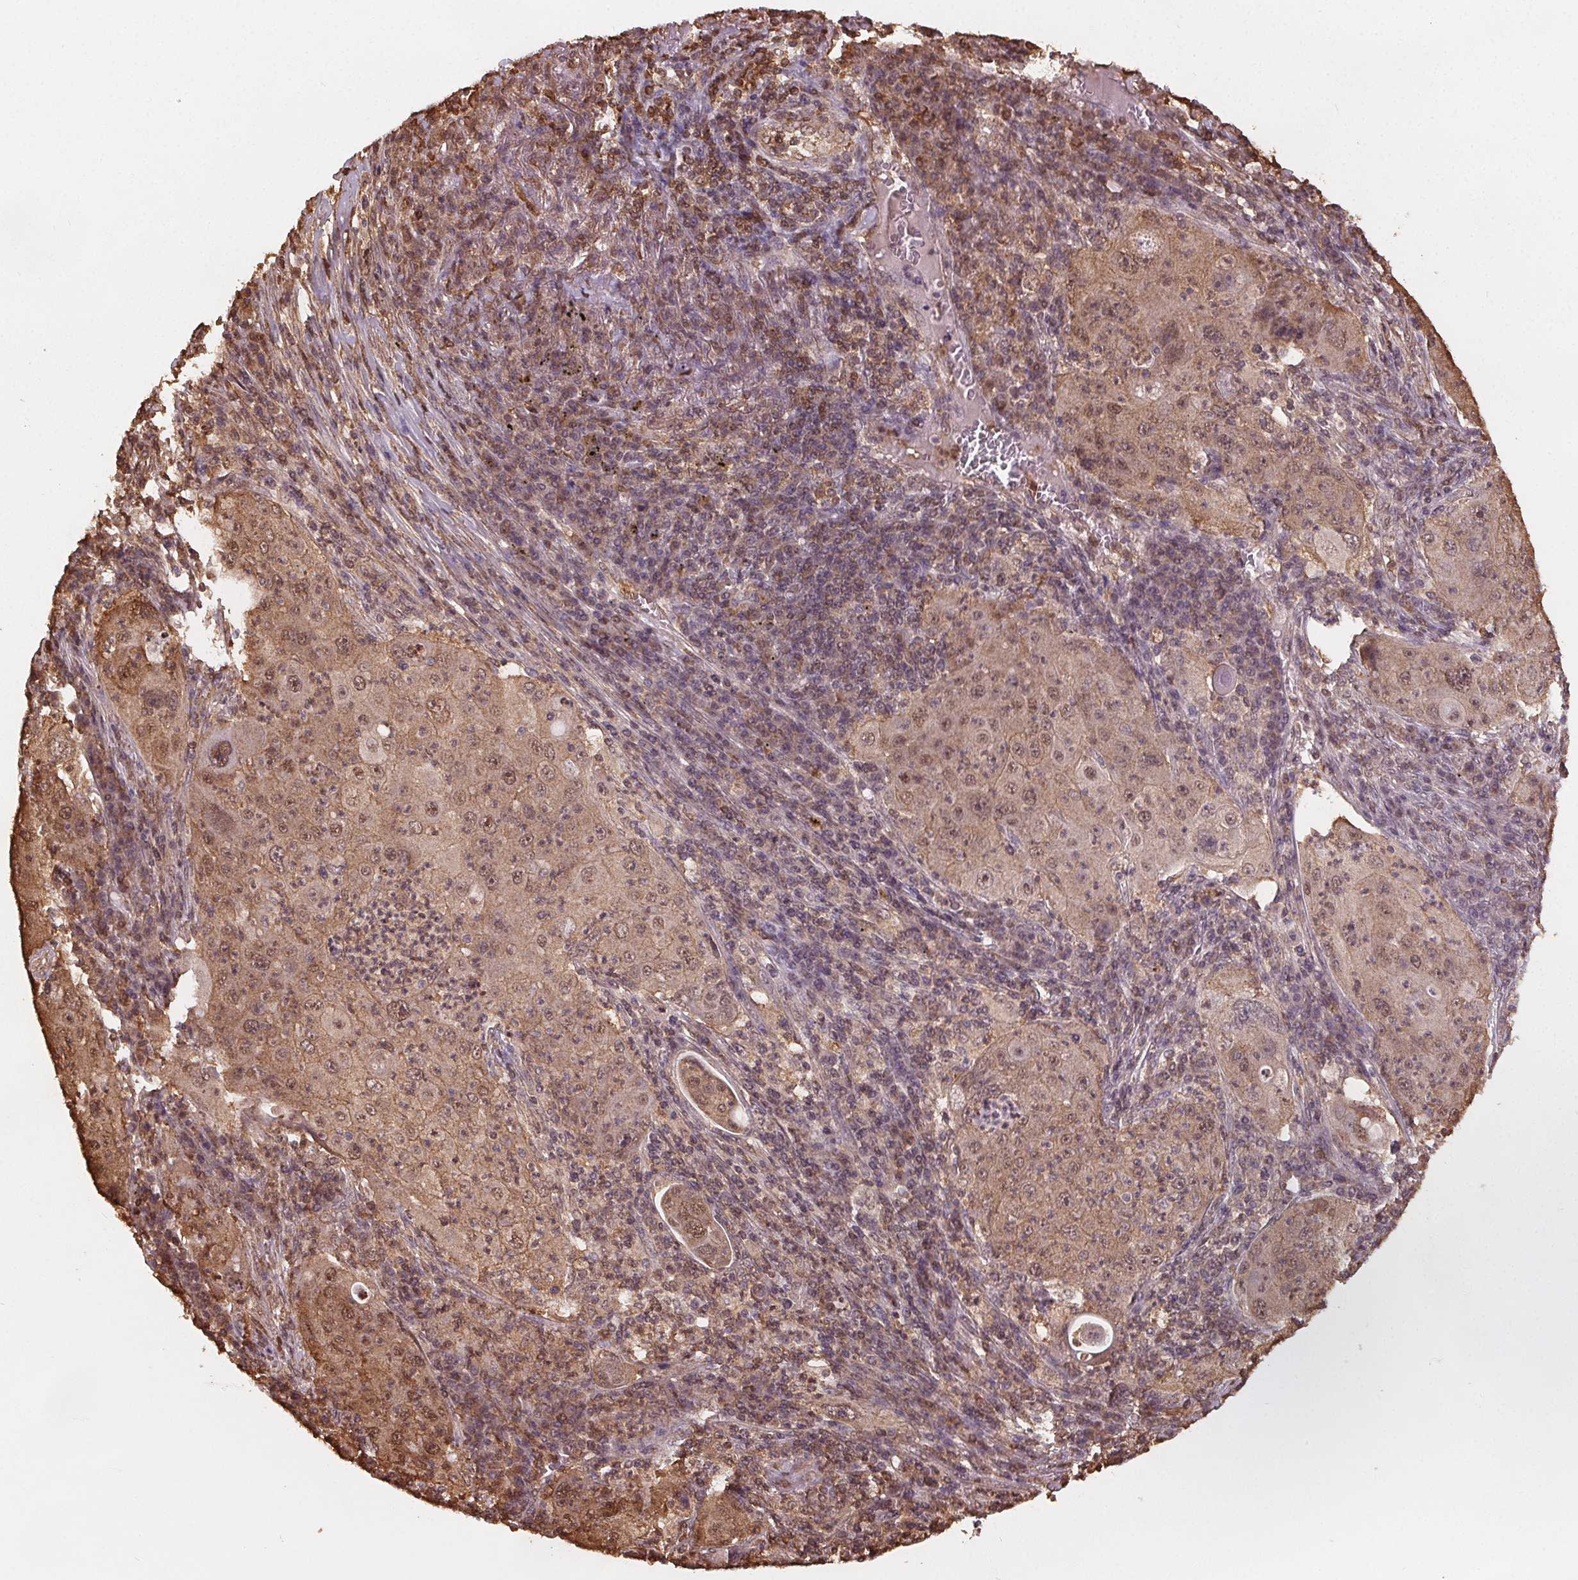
{"staining": {"intensity": "moderate", "quantity": ">75%", "location": "cytoplasmic/membranous,nuclear"}, "tissue": "lung cancer", "cell_type": "Tumor cells", "image_type": "cancer", "snomed": [{"axis": "morphology", "description": "Squamous cell carcinoma, NOS"}, {"axis": "topography", "description": "Lung"}], "caption": "Immunohistochemistry photomicrograph of human lung cancer (squamous cell carcinoma) stained for a protein (brown), which displays medium levels of moderate cytoplasmic/membranous and nuclear positivity in approximately >75% of tumor cells.", "gene": "ENO1", "patient": {"sex": "female", "age": 59}}